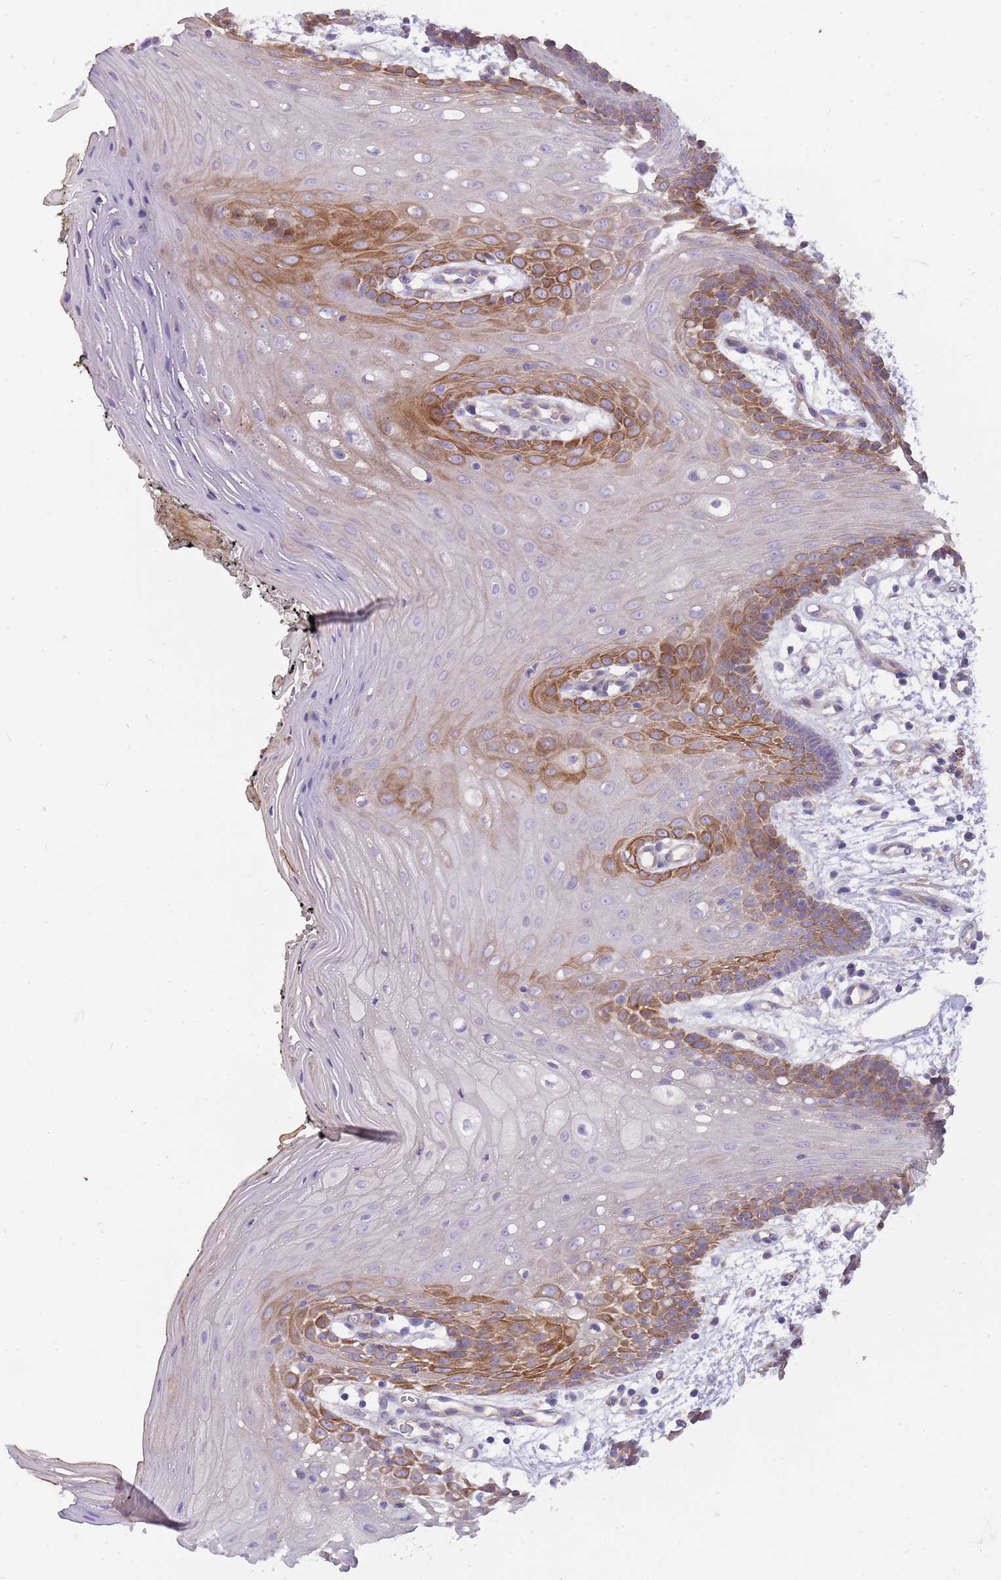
{"staining": {"intensity": "moderate", "quantity": "25%-75%", "location": "cytoplasmic/membranous"}, "tissue": "oral mucosa", "cell_type": "Squamous epithelial cells", "image_type": "normal", "snomed": [{"axis": "morphology", "description": "Normal tissue, NOS"}, {"axis": "topography", "description": "Oral tissue"}, {"axis": "topography", "description": "Tounge, NOS"}], "caption": "An image of oral mucosa stained for a protein shows moderate cytoplasmic/membranous brown staining in squamous epithelial cells. Immunohistochemistry (ihc) stains the protein in brown and the nuclei are stained blue.", "gene": "NTN4", "patient": {"sex": "female", "age": 59}}